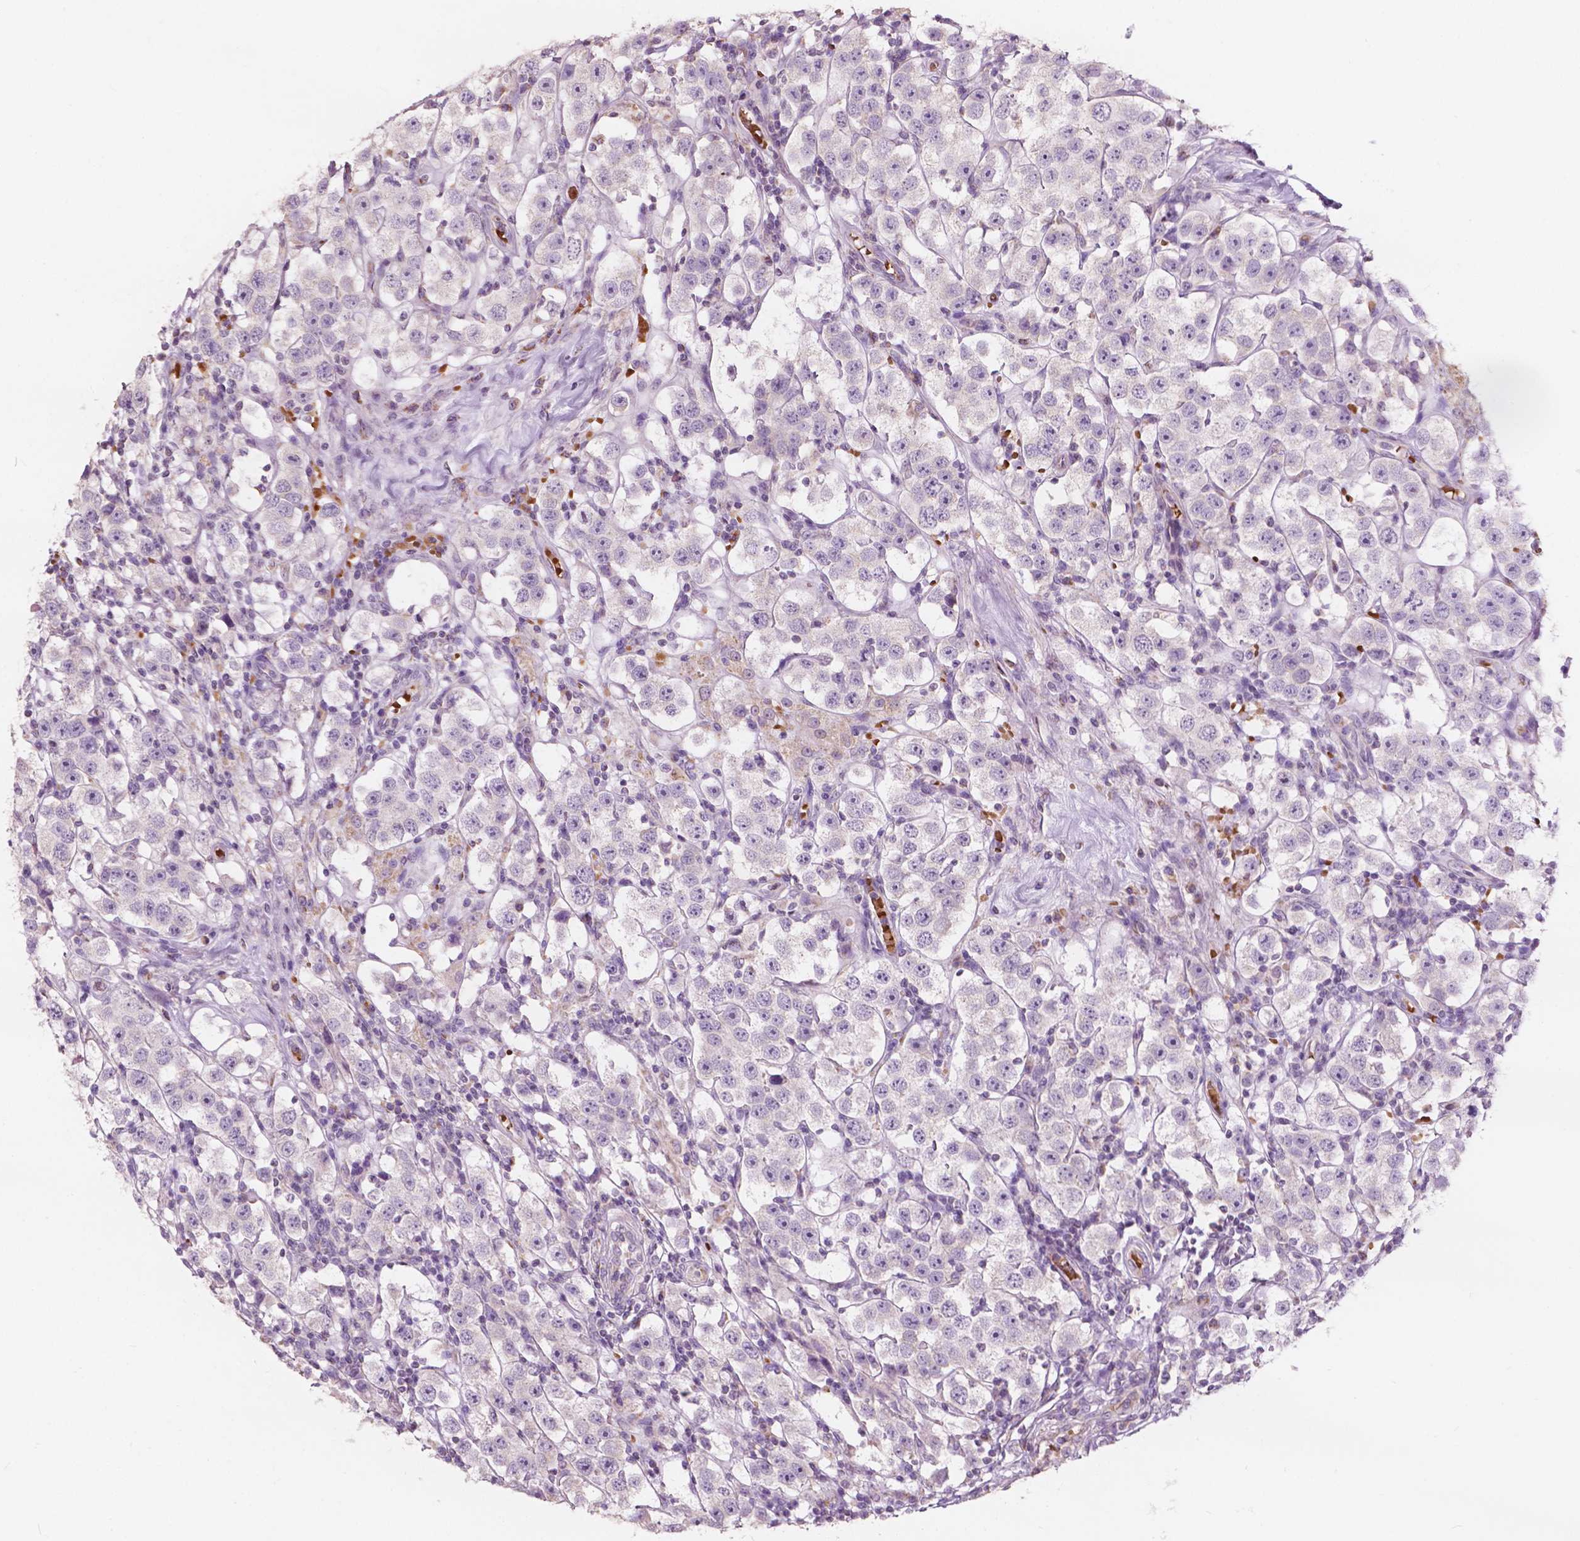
{"staining": {"intensity": "negative", "quantity": "none", "location": "none"}, "tissue": "testis cancer", "cell_type": "Tumor cells", "image_type": "cancer", "snomed": [{"axis": "morphology", "description": "Seminoma, NOS"}, {"axis": "topography", "description": "Testis"}], "caption": "Human testis cancer (seminoma) stained for a protein using immunohistochemistry shows no expression in tumor cells.", "gene": "NDUFS1", "patient": {"sex": "male", "age": 37}}